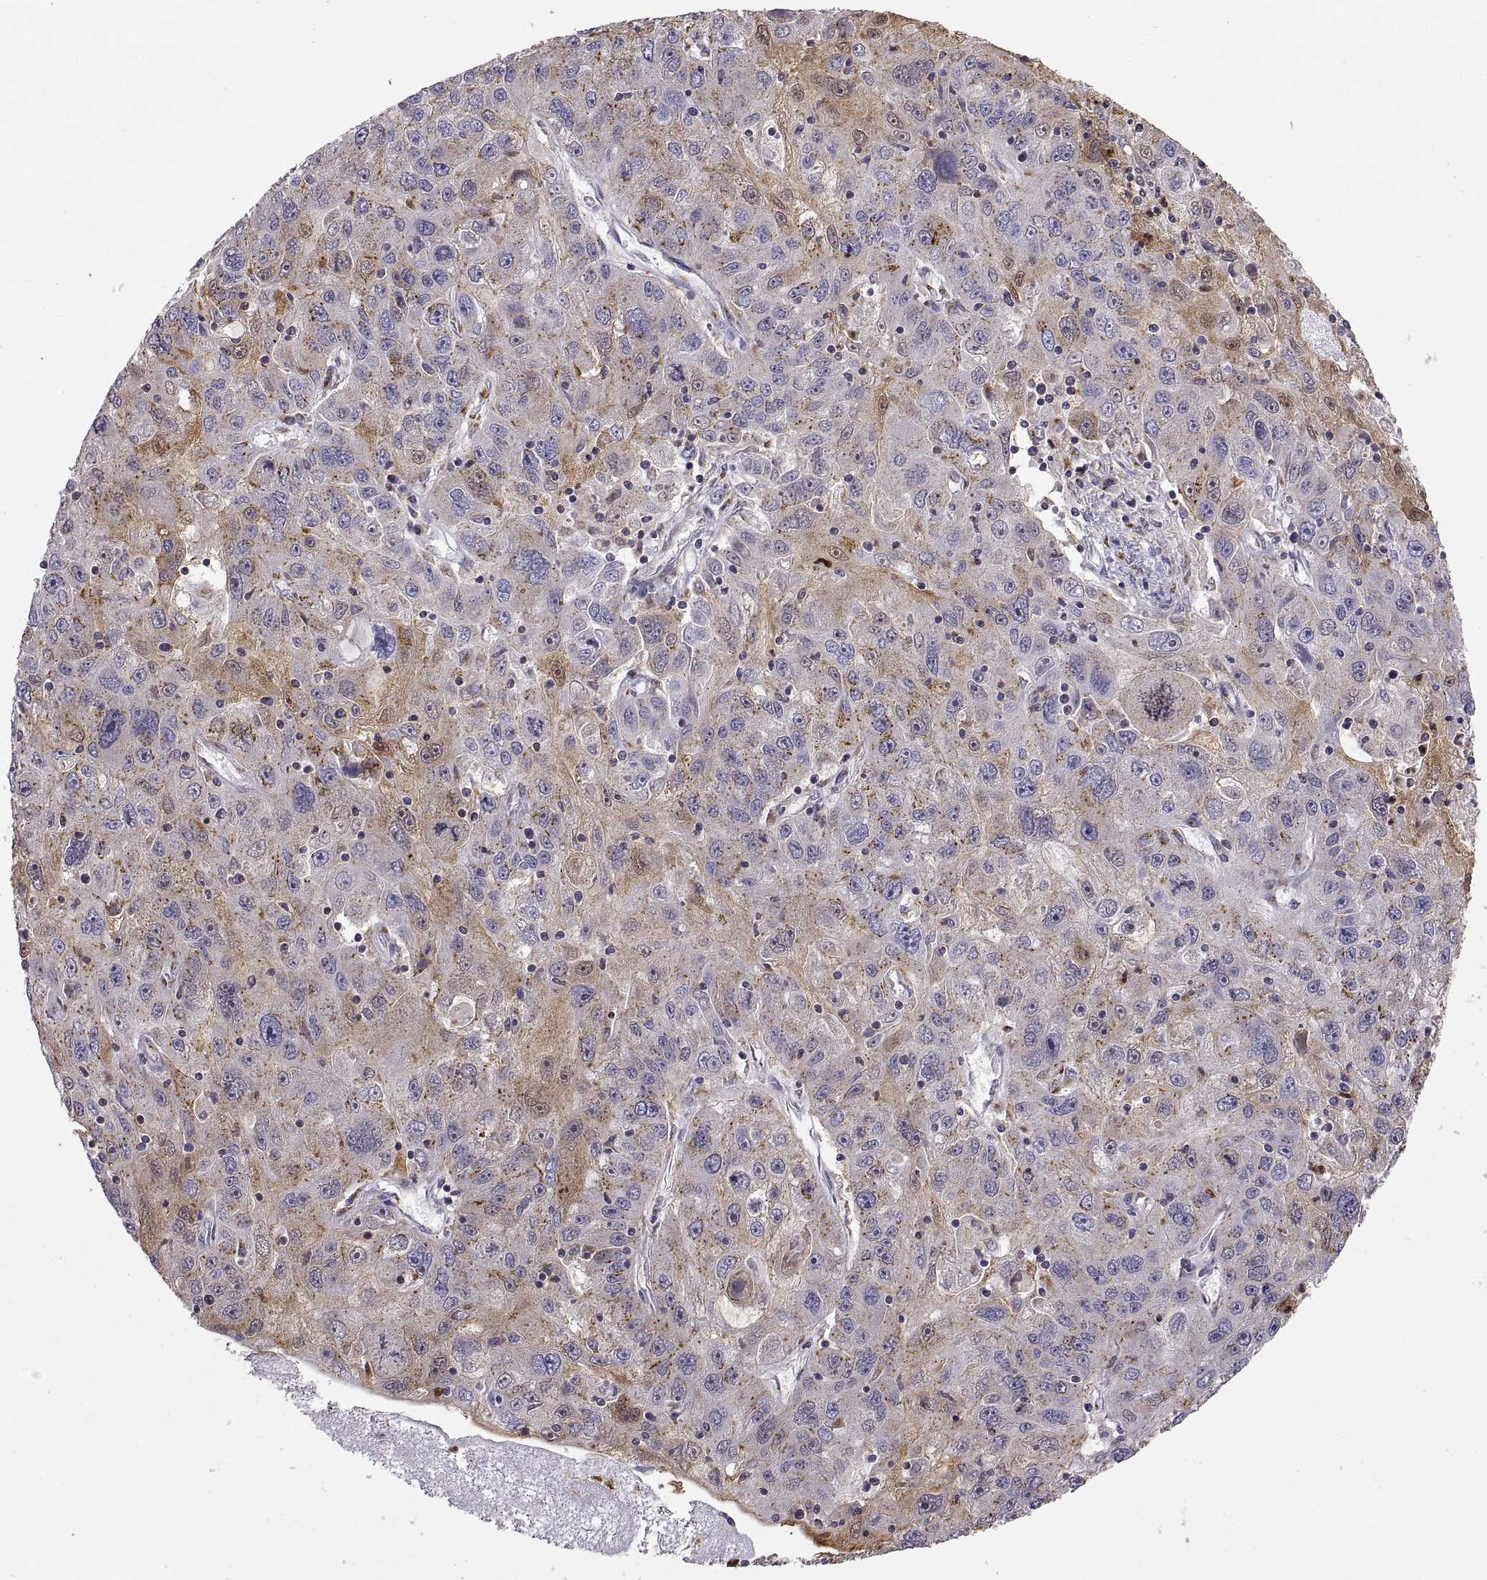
{"staining": {"intensity": "moderate", "quantity": "<25%", "location": "cytoplasmic/membranous"}, "tissue": "stomach cancer", "cell_type": "Tumor cells", "image_type": "cancer", "snomed": [{"axis": "morphology", "description": "Adenocarcinoma, NOS"}, {"axis": "topography", "description": "Stomach"}], "caption": "A high-resolution image shows immunohistochemistry staining of stomach cancer, which demonstrates moderate cytoplasmic/membranous positivity in approximately <25% of tumor cells. (DAB (3,3'-diaminobenzidine) = brown stain, brightfield microscopy at high magnification).", "gene": "ACAP1", "patient": {"sex": "male", "age": 56}}